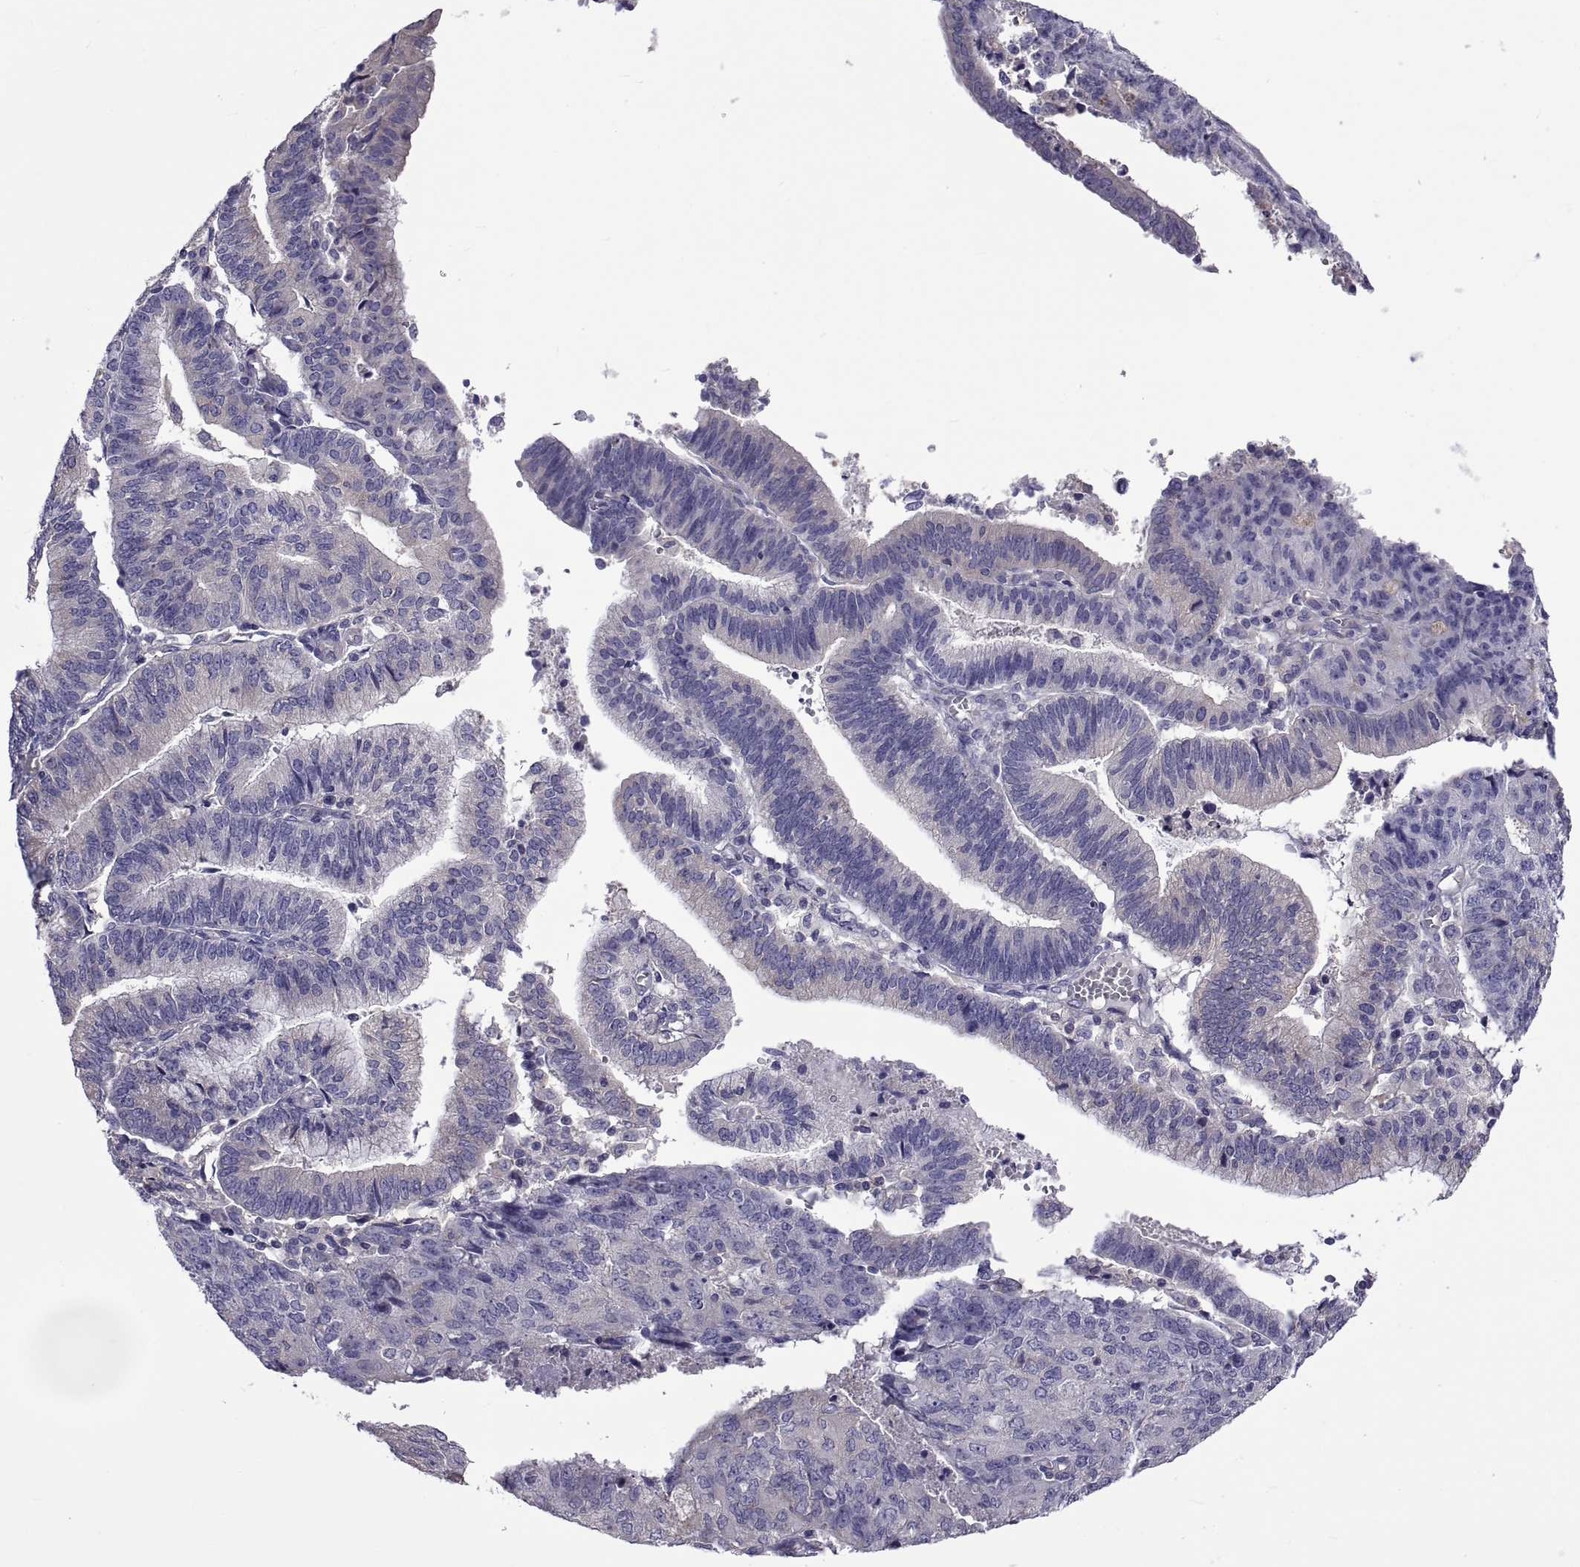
{"staining": {"intensity": "negative", "quantity": "none", "location": "none"}, "tissue": "endometrial cancer", "cell_type": "Tumor cells", "image_type": "cancer", "snomed": [{"axis": "morphology", "description": "Adenocarcinoma, NOS"}, {"axis": "topography", "description": "Endometrium"}], "caption": "Tumor cells are negative for brown protein staining in endometrial cancer.", "gene": "TMC3", "patient": {"sex": "female", "age": 82}}